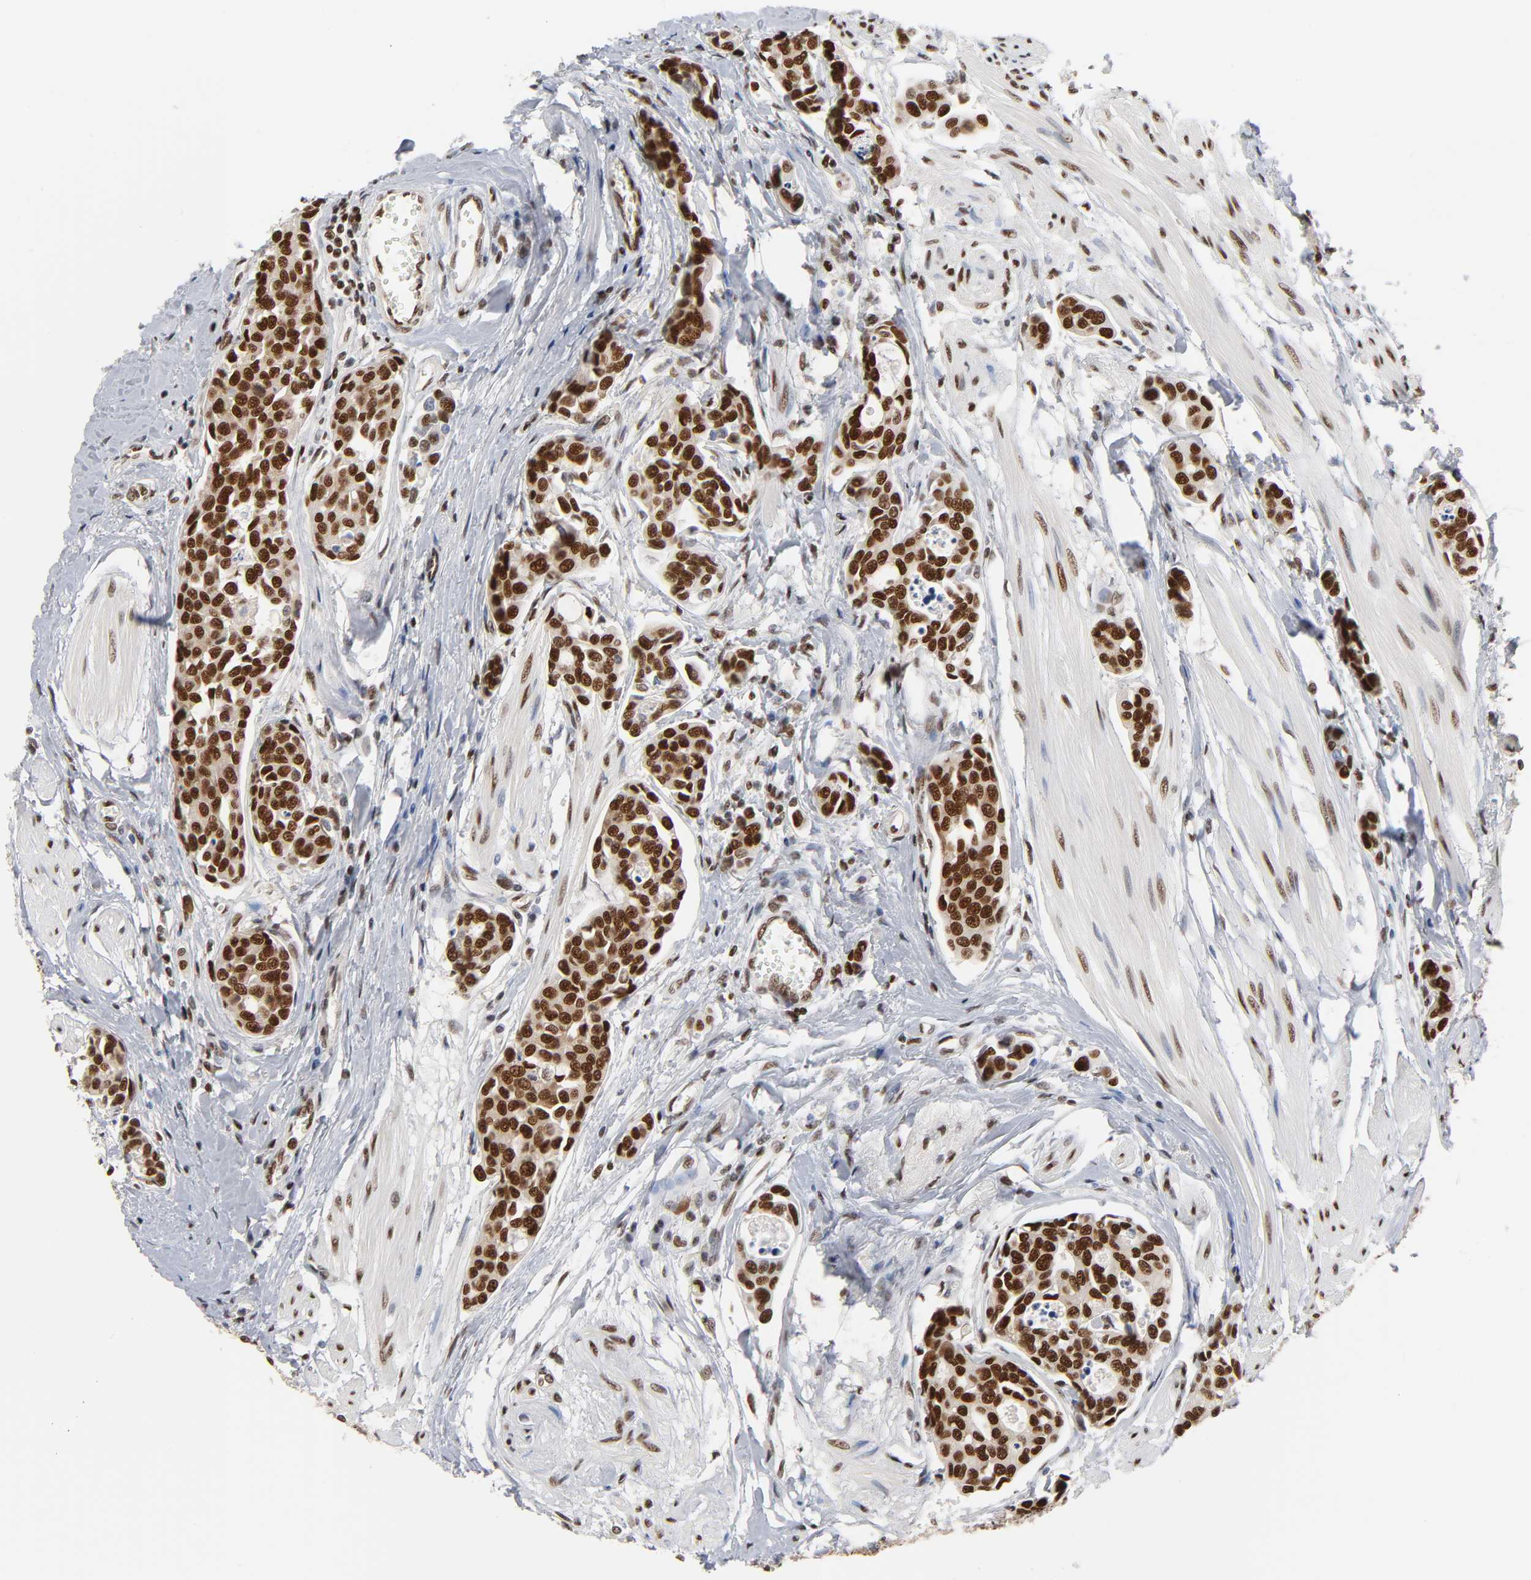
{"staining": {"intensity": "strong", "quantity": ">75%", "location": "nuclear"}, "tissue": "urothelial cancer", "cell_type": "Tumor cells", "image_type": "cancer", "snomed": [{"axis": "morphology", "description": "Urothelial carcinoma, High grade"}, {"axis": "topography", "description": "Urinary bladder"}], "caption": "Immunohistochemistry image of neoplastic tissue: human urothelial cancer stained using IHC exhibits high levels of strong protein expression localized specifically in the nuclear of tumor cells, appearing as a nuclear brown color.", "gene": "ILKAP", "patient": {"sex": "male", "age": 78}}